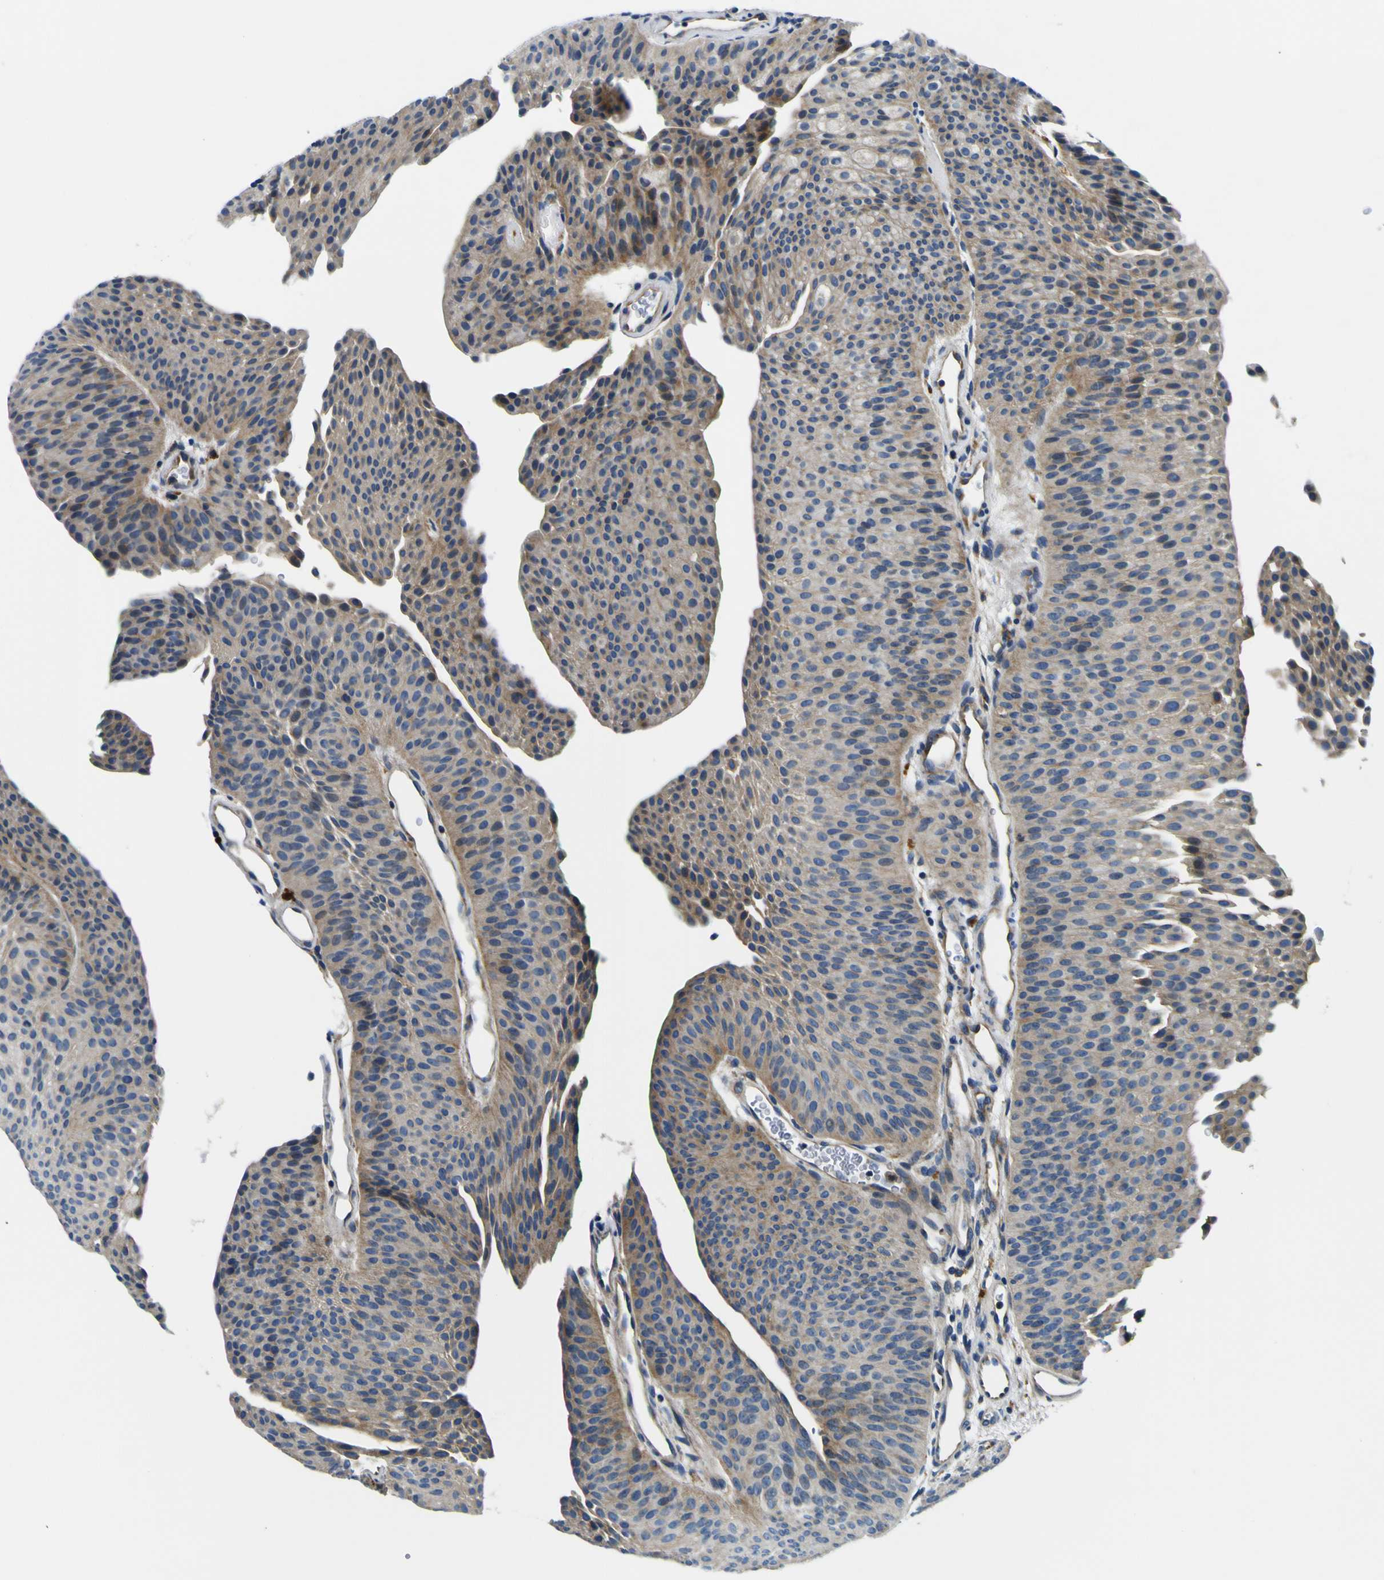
{"staining": {"intensity": "moderate", "quantity": "25%-75%", "location": "cytoplasmic/membranous"}, "tissue": "urothelial cancer", "cell_type": "Tumor cells", "image_type": "cancer", "snomed": [{"axis": "morphology", "description": "Urothelial carcinoma, Low grade"}, {"axis": "topography", "description": "Urinary bladder"}], "caption": "A micrograph of human urothelial cancer stained for a protein reveals moderate cytoplasmic/membranous brown staining in tumor cells. (DAB IHC, brown staining for protein, blue staining for nuclei).", "gene": "CLSTN1", "patient": {"sex": "female", "age": 60}}